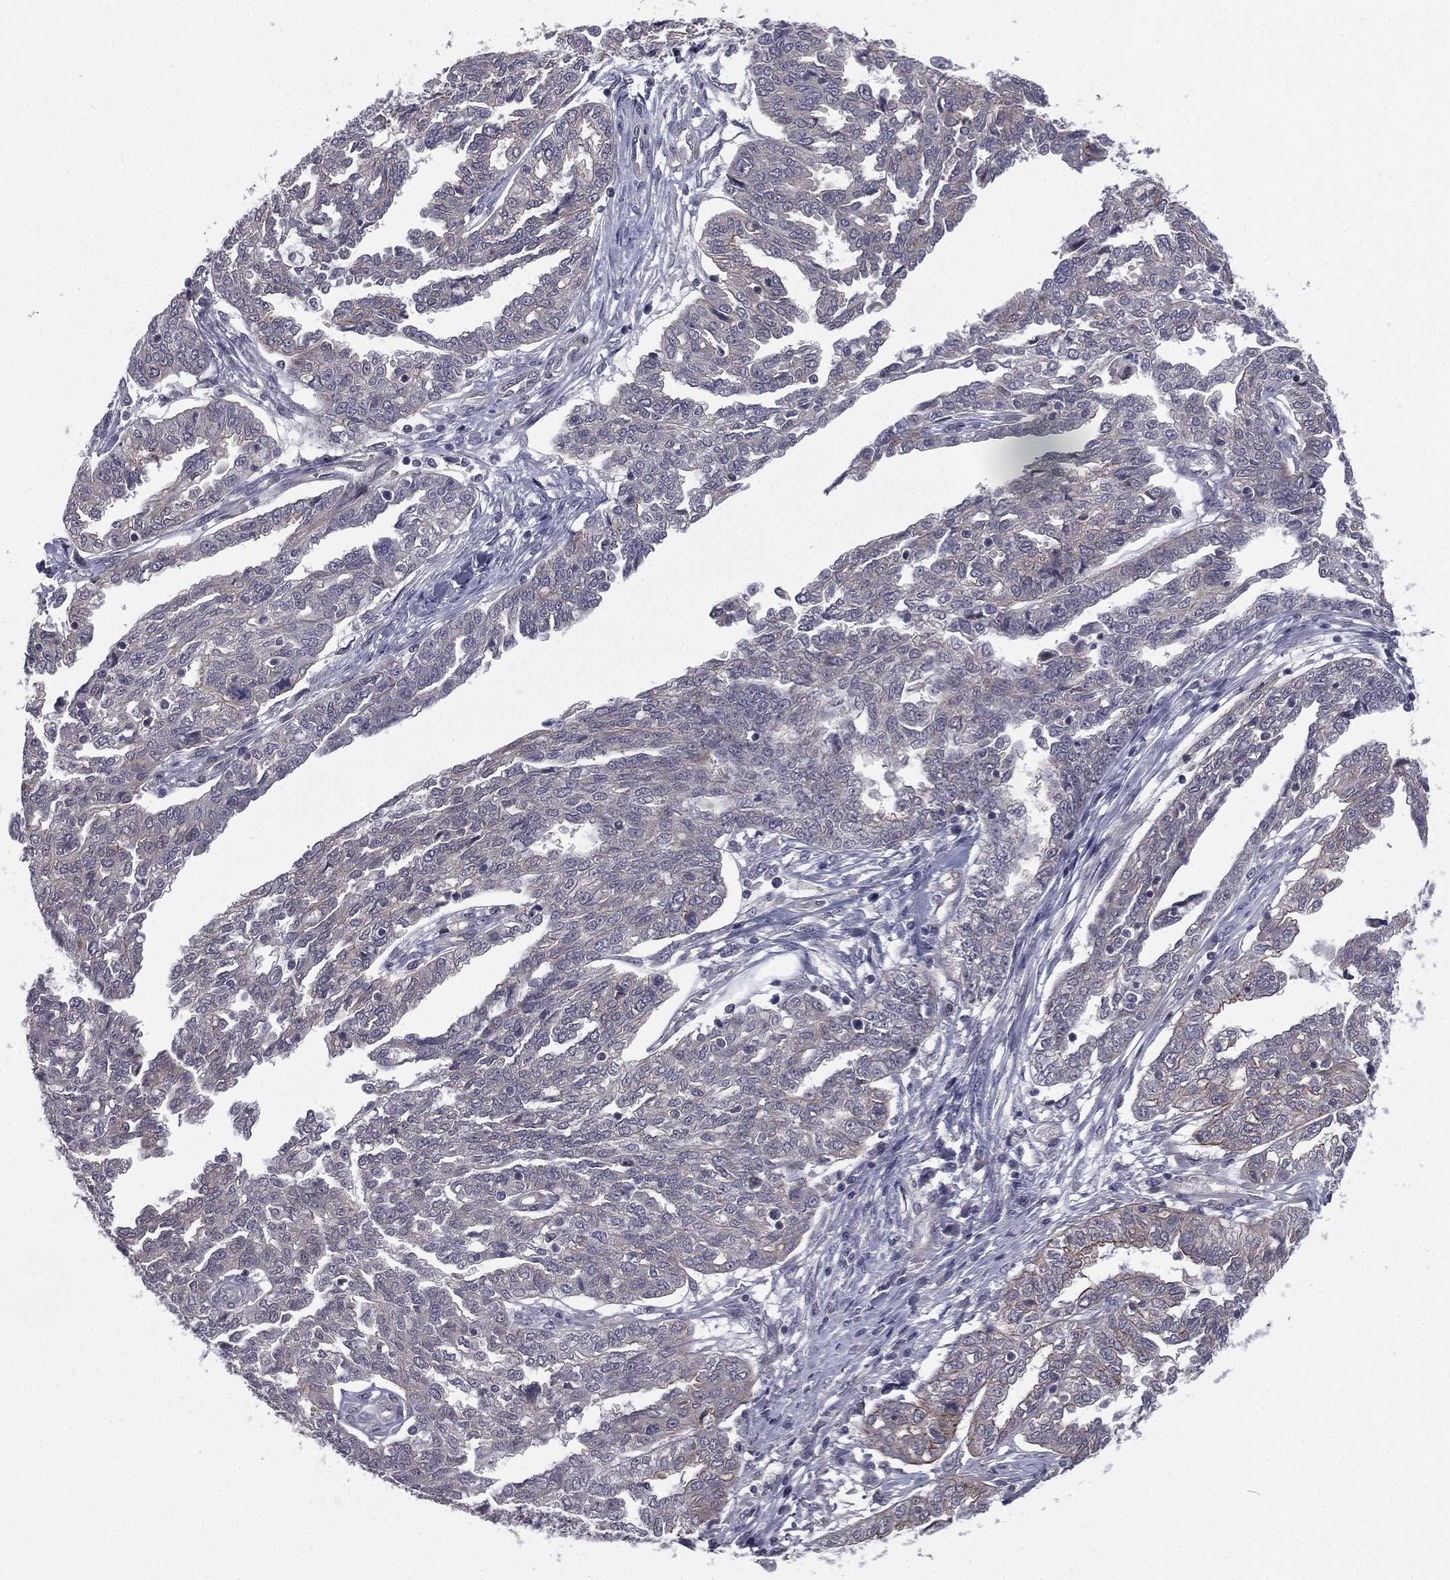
{"staining": {"intensity": "negative", "quantity": "none", "location": "none"}, "tissue": "ovarian cancer", "cell_type": "Tumor cells", "image_type": "cancer", "snomed": [{"axis": "morphology", "description": "Cystadenocarcinoma, serous, NOS"}, {"axis": "topography", "description": "Ovary"}], "caption": "Immunohistochemistry (IHC) image of neoplastic tissue: human ovarian cancer stained with DAB (3,3'-diaminobenzidine) demonstrates no significant protein staining in tumor cells. (Stains: DAB (3,3'-diaminobenzidine) immunohistochemistry with hematoxylin counter stain, Microscopy: brightfield microscopy at high magnification).", "gene": "ACTRT2", "patient": {"sex": "female", "age": 67}}